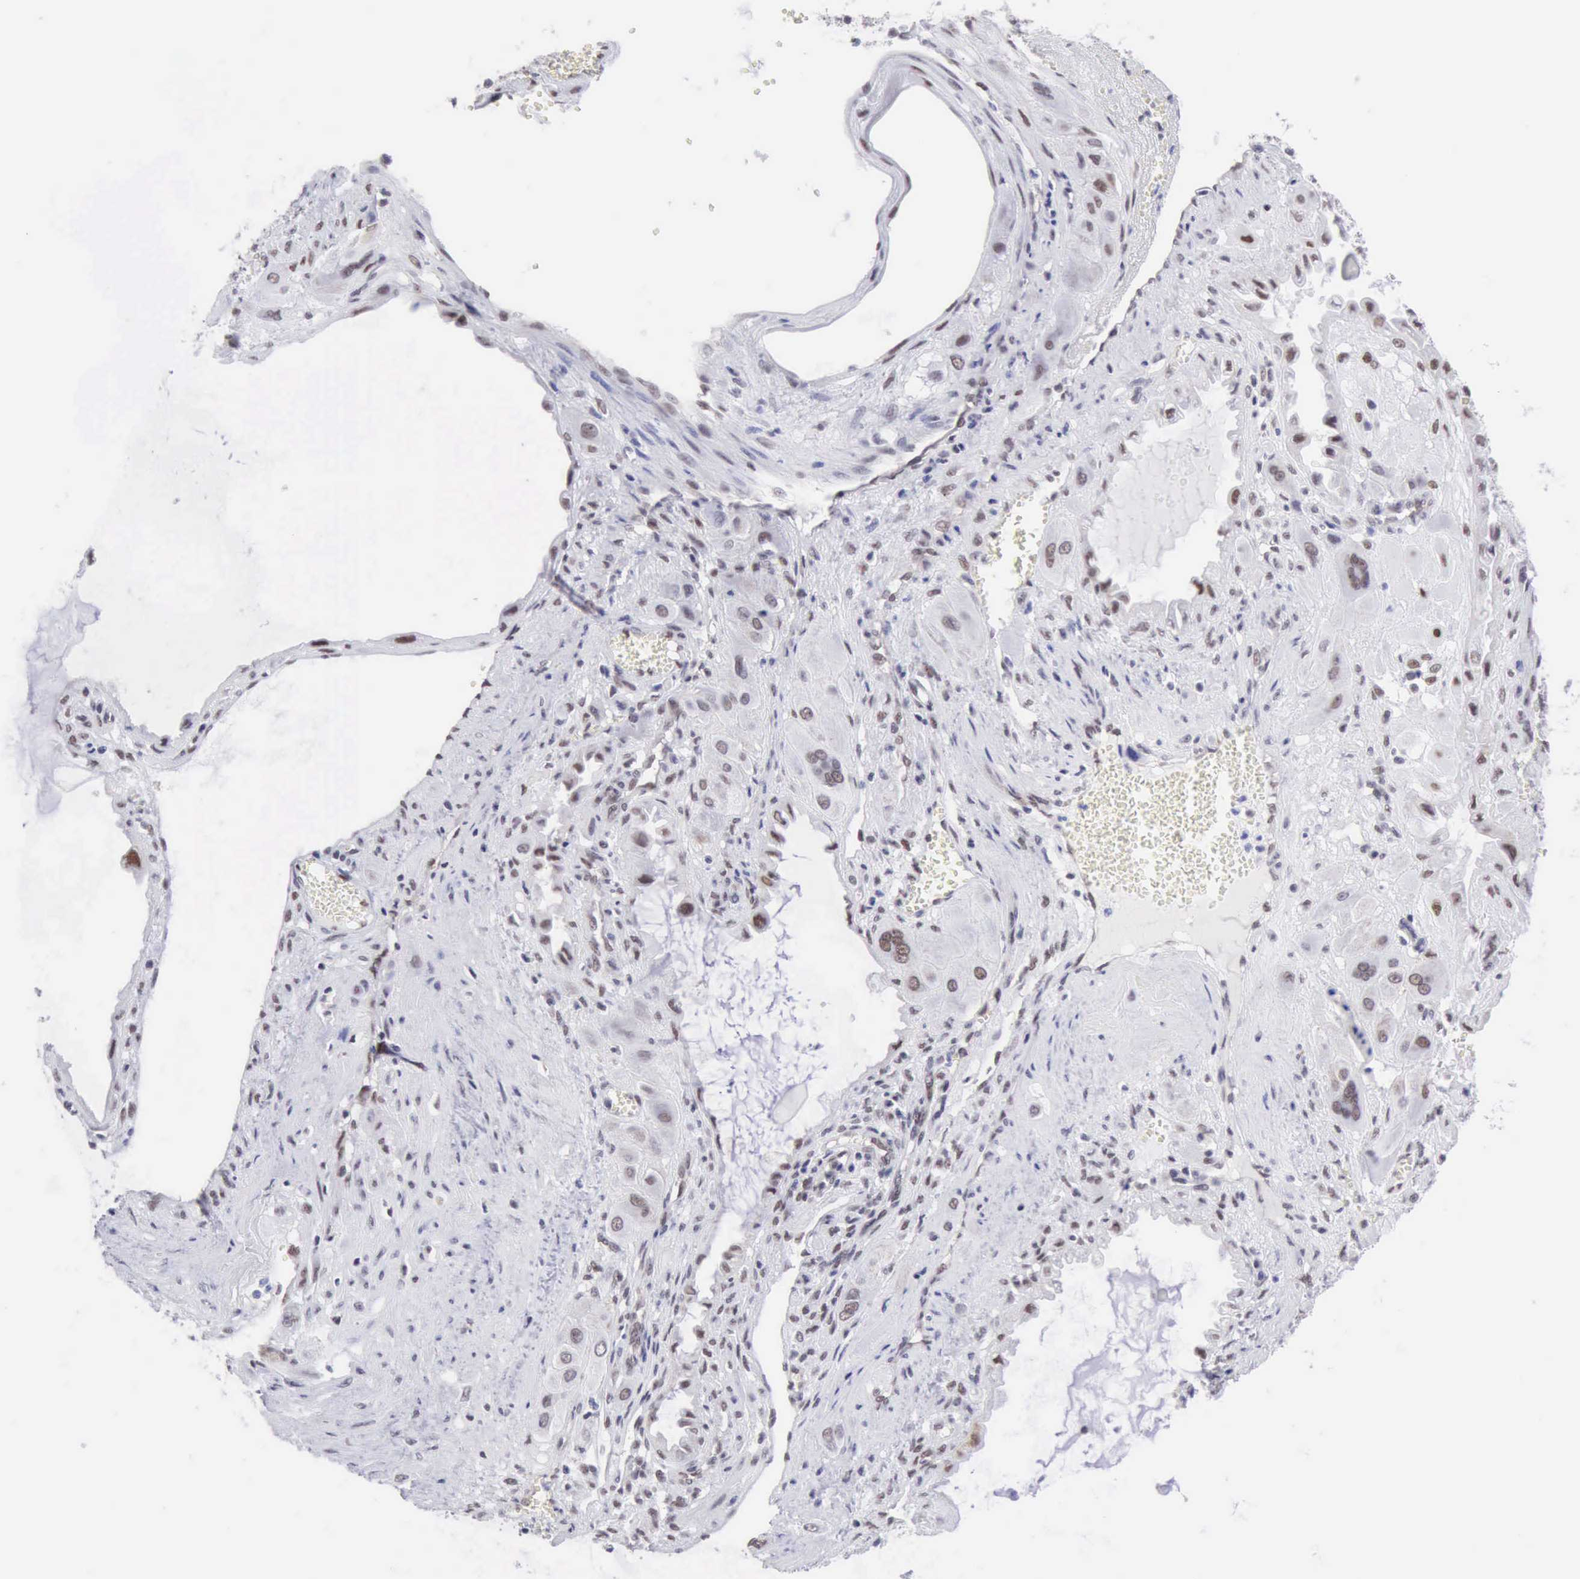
{"staining": {"intensity": "strong", "quantity": "25%-75%", "location": "nuclear"}, "tissue": "cervical cancer", "cell_type": "Tumor cells", "image_type": "cancer", "snomed": [{"axis": "morphology", "description": "Squamous cell carcinoma, NOS"}, {"axis": "topography", "description": "Cervix"}], "caption": "A brown stain highlights strong nuclear positivity of a protein in squamous cell carcinoma (cervical) tumor cells. (DAB (3,3'-diaminobenzidine) = brown stain, brightfield microscopy at high magnification).", "gene": "ERCC4", "patient": {"sex": "female", "age": 34}}